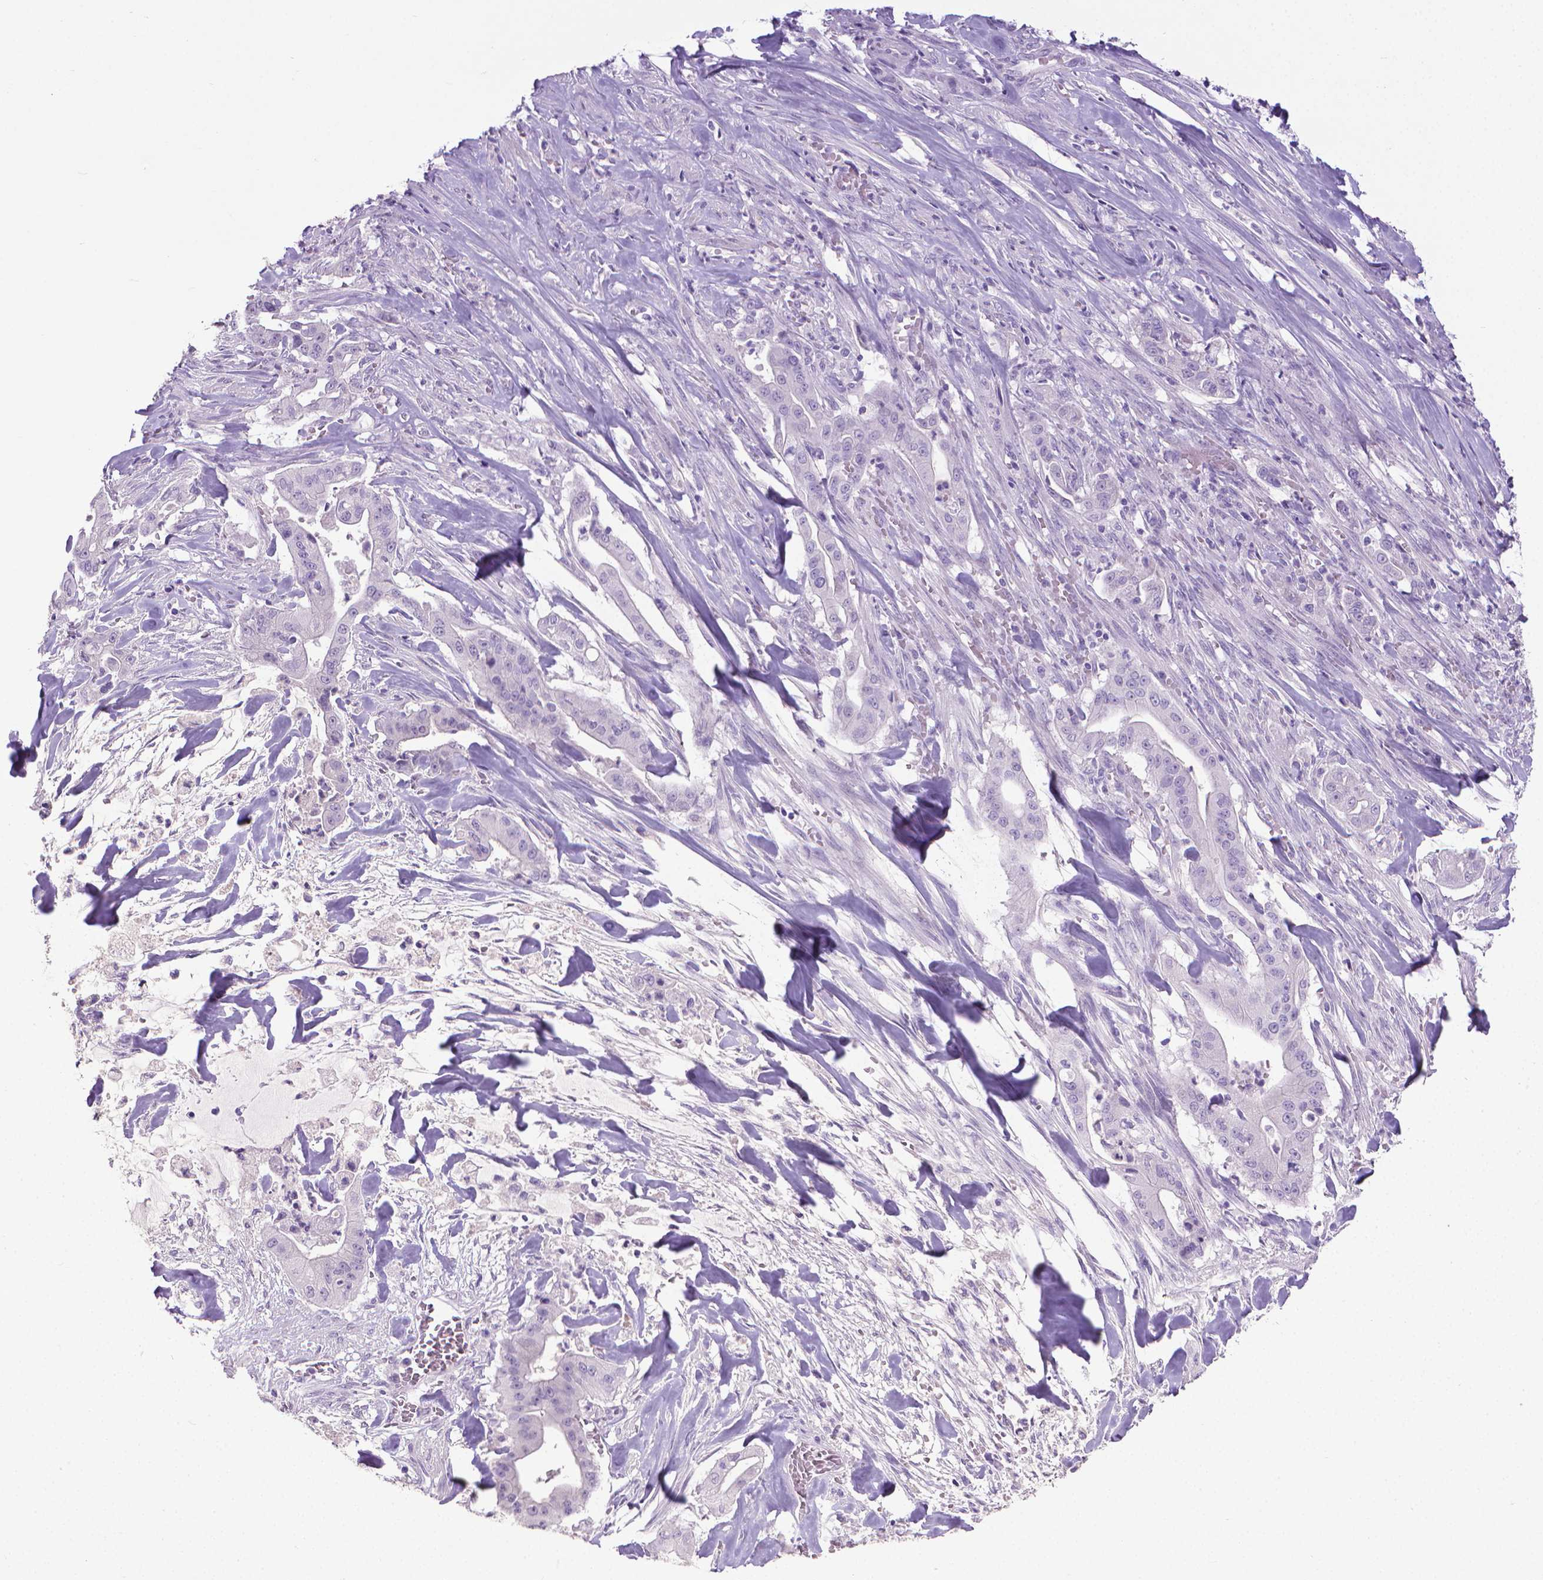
{"staining": {"intensity": "negative", "quantity": "none", "location": "none"}, "tissue": "pancreatic cancer", "cell_type": "Tumor cells", "image_type": "cancer", "snomed": [{"axis": "morphology", "description": "Normal tissue, NOS"}, {"axis": "morphology", "description": "Inflammation, NOS"}, {"axis": "morphology", "description": "Adenocarcinoma, NOS"}, {"axis": "topography", "description": "Pancreas"}], "caption": "A high-resolution image shows immunohistochemistry staining of pancreatic cancer (adenocarcinoma), which shows no significant expression in tumor cells. Brightfield microscopy of IHC stained with DAB (brown) and hematoxylin (blue), captured at high magnification.", "gene": "KRT5", "patient": {"sex": "male", "age": 57}}